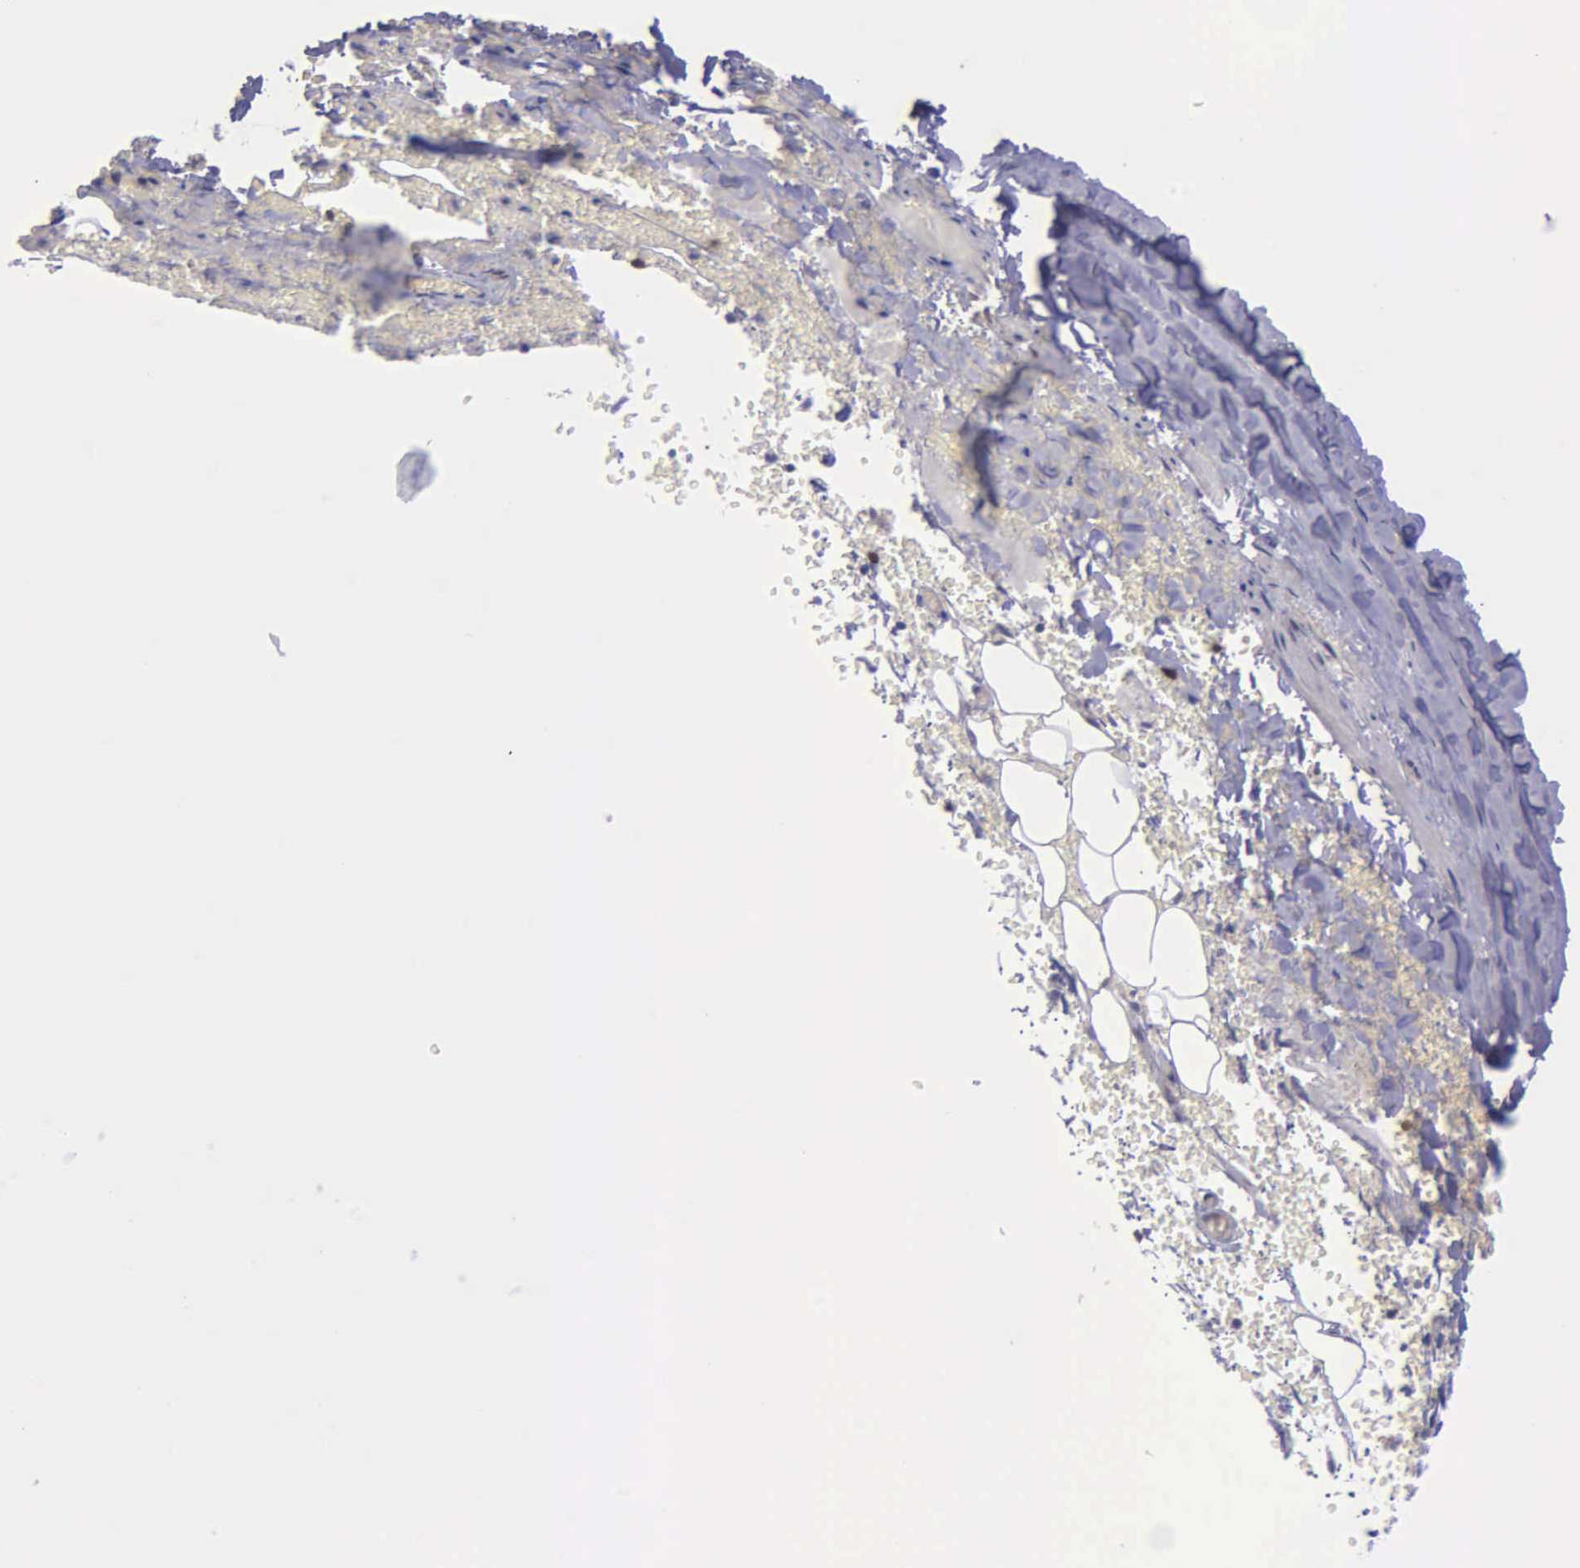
{"staining": {"intensity": "negative", "quantity": "none", "location": "none"}, "tissue": "bronchus", "cell_type": "Respiratory epithelial cells", "image_type": "normal", "snomed": [{"axis": "morphology", "description": "Normal tissue, NOS"}, {"axis": "topography", "description": "Cartilage tissue"}], "caption": "Respiratory epithelial cells show no significant protein staining in normal bronchus. (DAB (3,3'-diaminobenzidine) IHC, high magnification).", "gene": "MICAL3", "patient": {"sex": "female", "age": 63}}